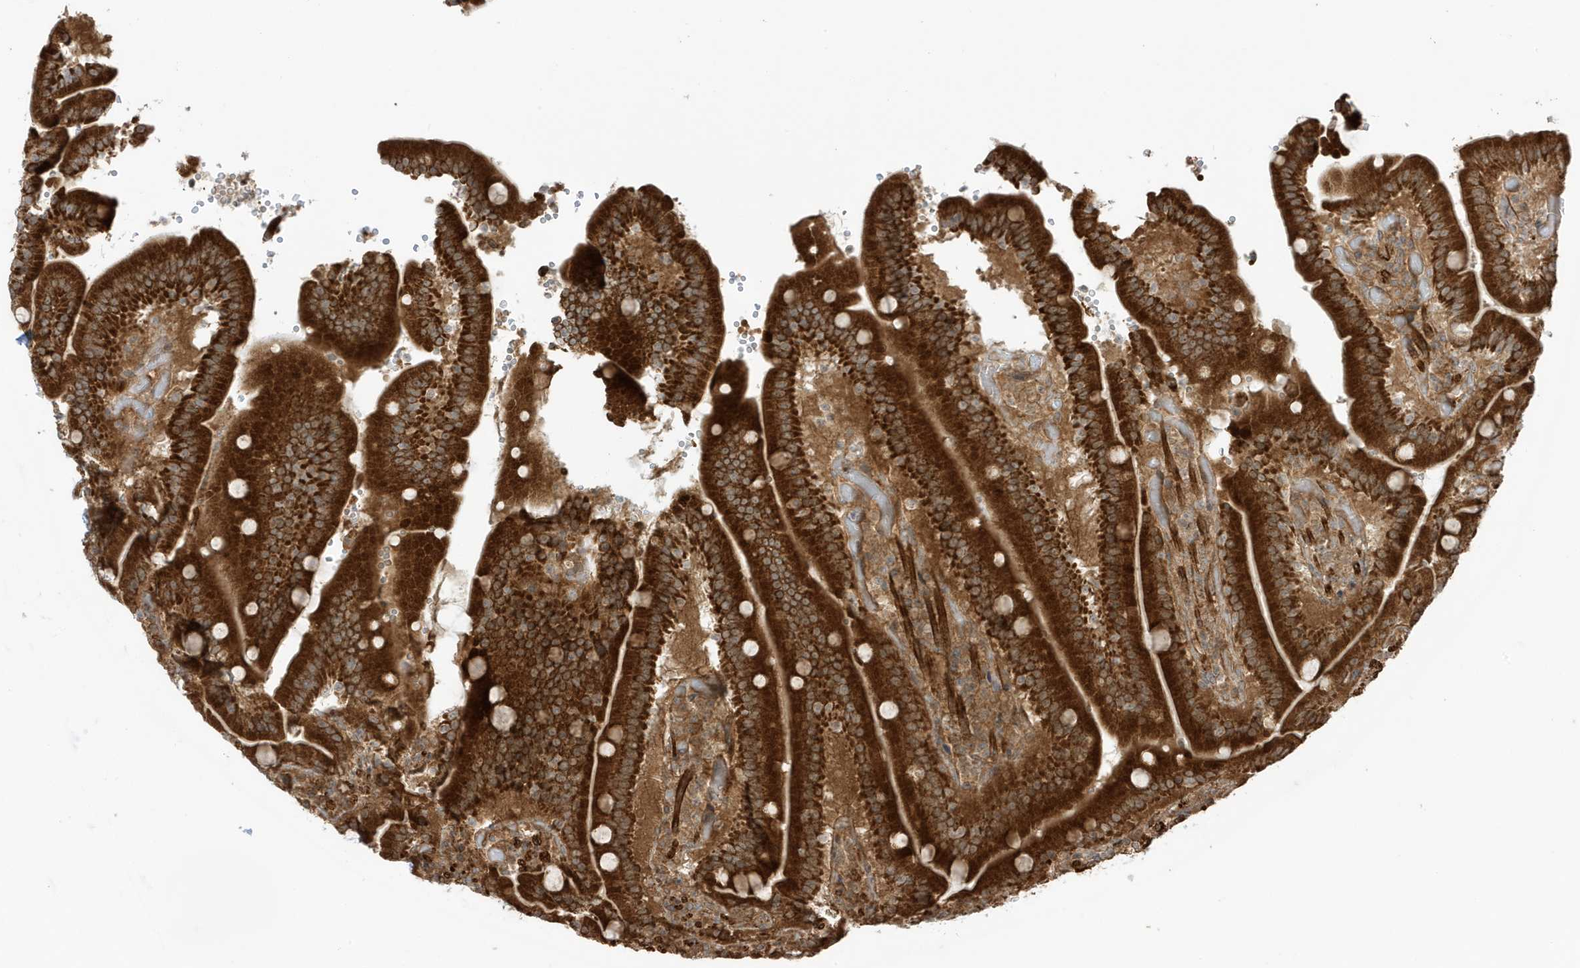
{"staining": {"intensity": "strong", "quantity": ">75%", "location": "cytoplasmic/membranous"}, "tissue": "duodenum", "cell_type": "Glandular cells", "image_type": "normal", "snomed": [{"axis": "morphology", "description": "Normal tissue, NOS"}, {"axis": "topography", "description": "Duodenum"}], "caption": "Protein expression analysis of normal duodenum displays strong cytoplasmic/membranous expression in approximately >75% of glandular cells. (DAB = brown stain, brightfield microscopy at high magnification).", "gene": "CDC42EP3", "patient": {"sex": "female", "age": 62}}